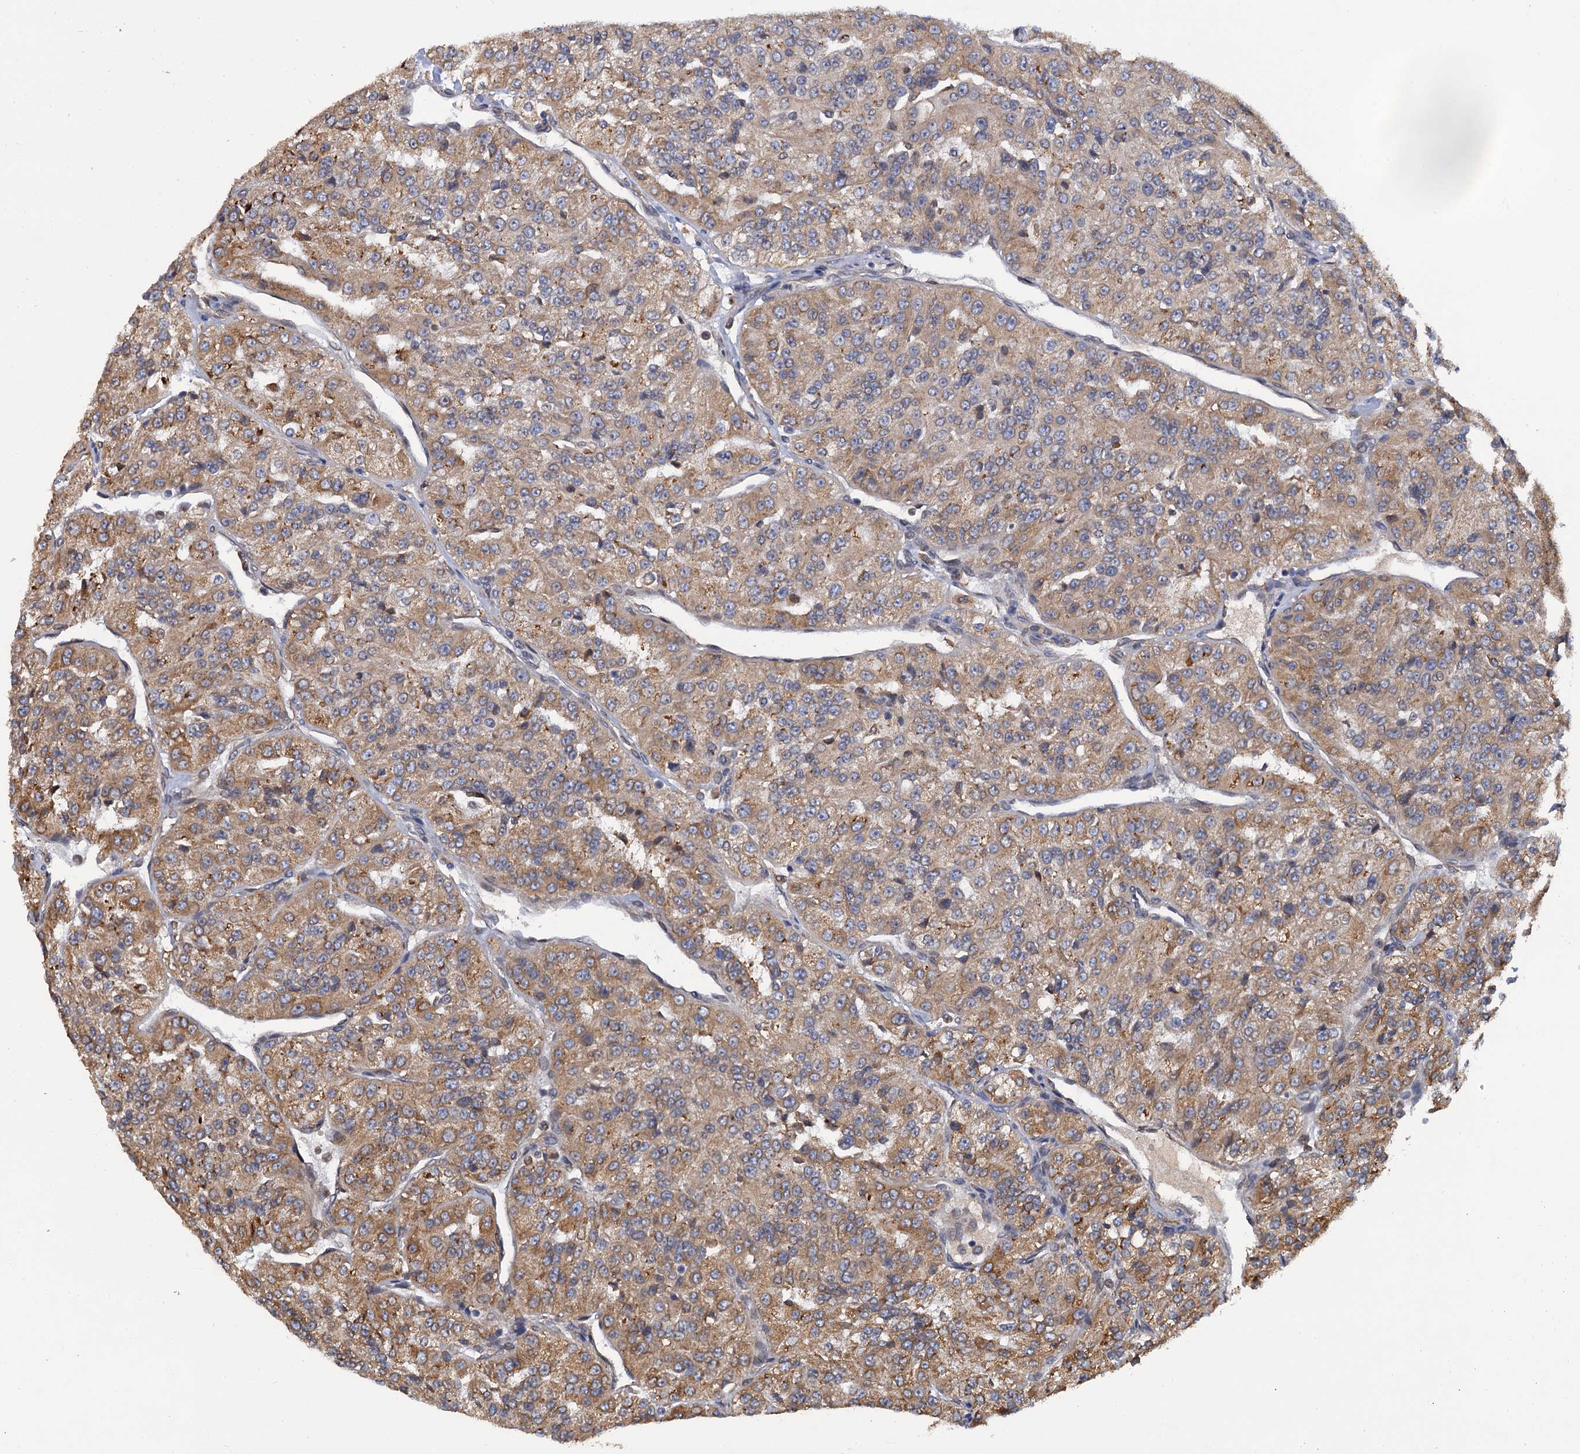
{"staining": {"intensity": "moderate", "quantity": ">75%", "location": "cytoplasmic/membranous"}, "tissue": "renal cancer", "cell_type": "Tumor cells", "image_type": "cancer", "snomed": [{"axis": "morphology", "description": "Adenocarcinoma, NOS"}, {"axis": "topography", "description": "Kidney"}], "caption": "Human renal cancer stained with a protein marker demonstrates moderate staining in tumor cells.", "gene": "ARMC5", "patient": {"sex": "female", "age": 63}}